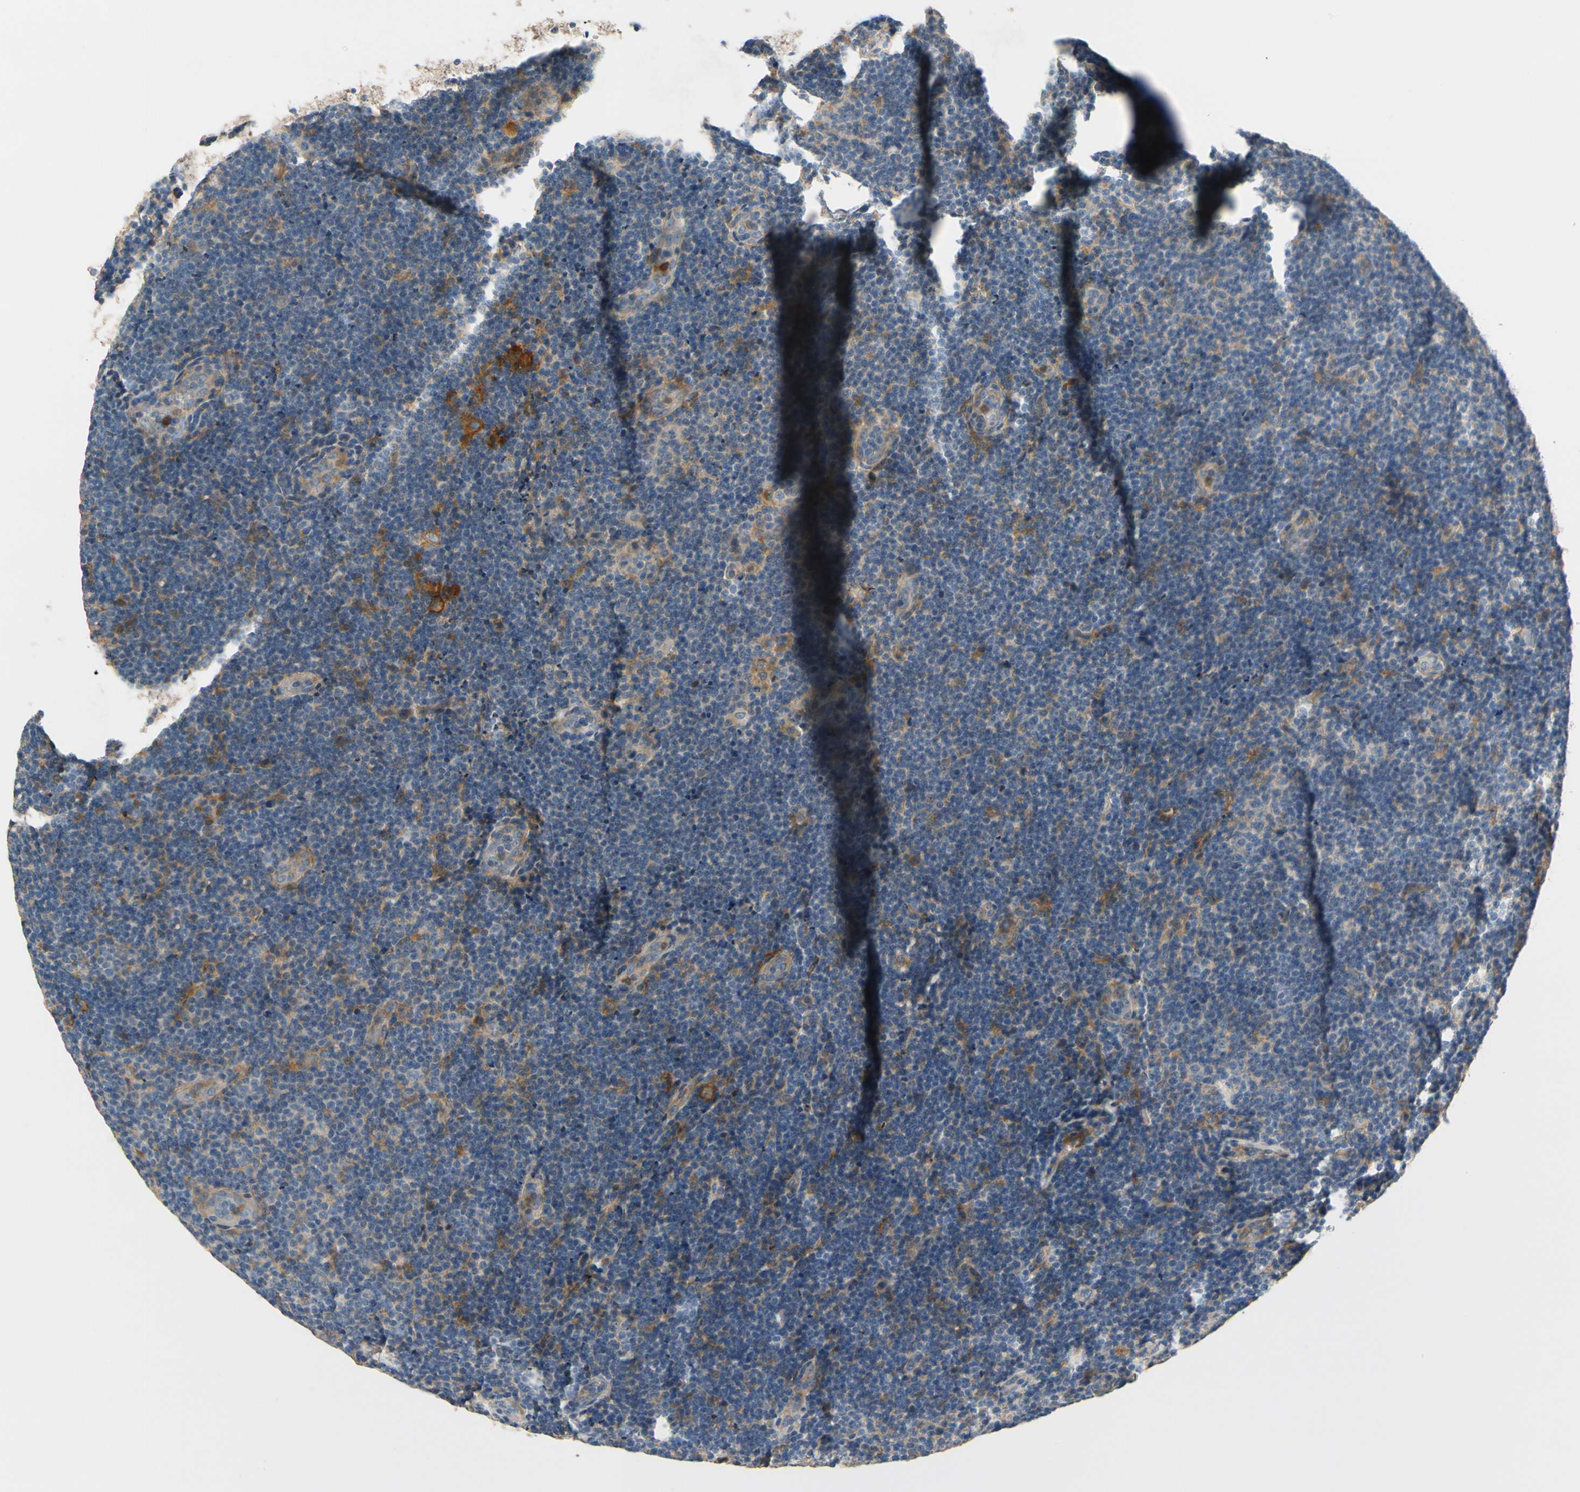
{"staining": {"intensity": "negative", "quantity": "none", "location": "none"}, "tissue": "lymphoma", "cell_type": "Tumor cells", "image_type": "cancer", "snomed": [{"axis": "morphology", "description": "Malignant lymphoma, non-Hodgkin's type, Low grade"}, {"axis": "topography", "description": "Lymph node"}], "caption": "Human low-grade malignant lymphoma, non-Hodgkin's type stained for a protein using immunohistochemistry shows no expression in tumor cells.", "gene": "SIGLEC5", "patient": {"sex": "male", "age": 83}}